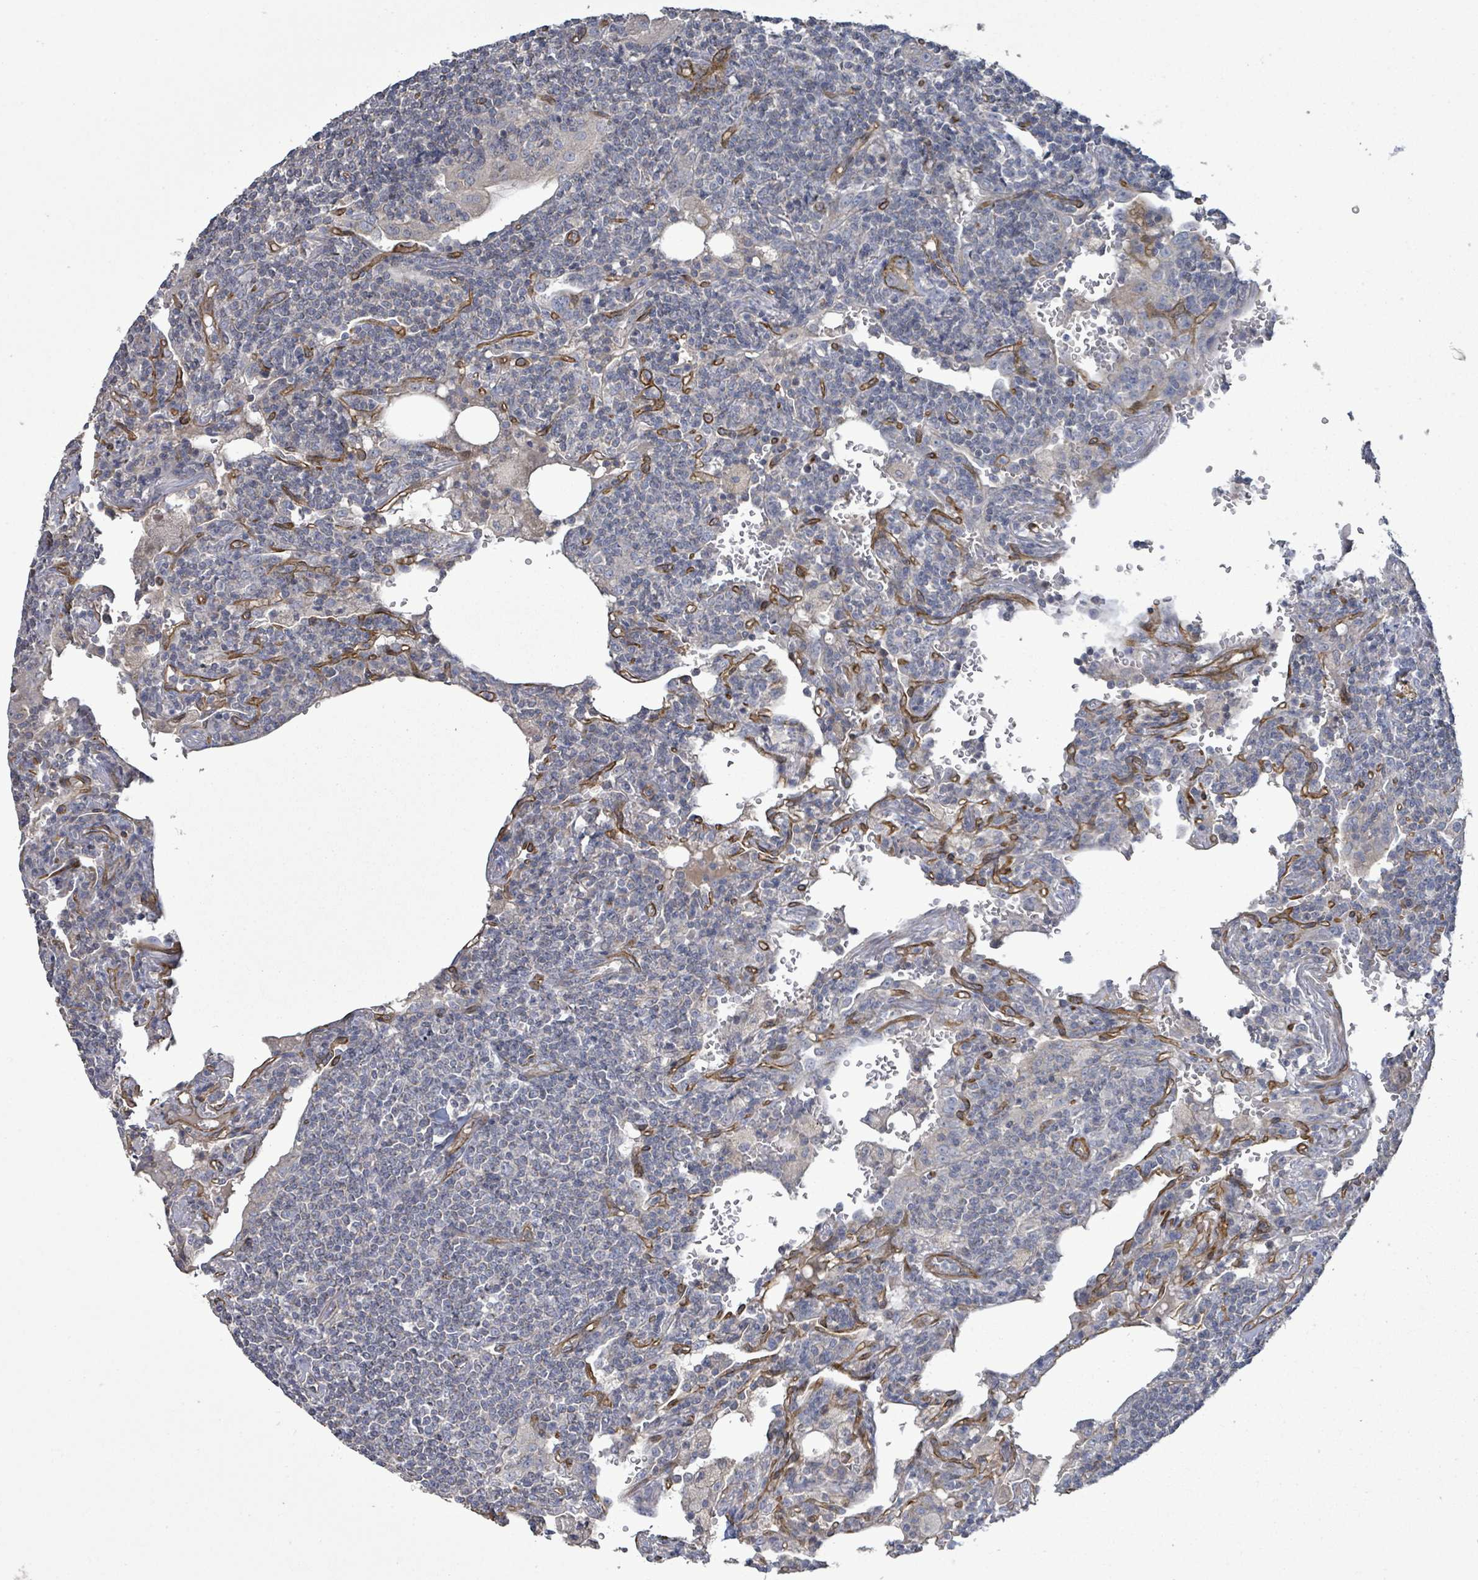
{"staining": {"intensity": "negative", "quantity": "none", "location": "none"}, "tissue": "lymphoma", "cell_type": "Tumor cells", "image_type": "cancer", "snomed": [{"axis": "morphology", "description": "Malignant lymphoma, non-Hodgkin's type, Low grade"}, {"axis": "topography", "description": "Lung"}], "caption": "Low-grade malignant lymphoma, non-Hodgkin's type was stained to show a protein in brown. There is no significant expression in tumor cells.", "gene": "KANK3", "patient": {"sex": "female", "age": 71}}